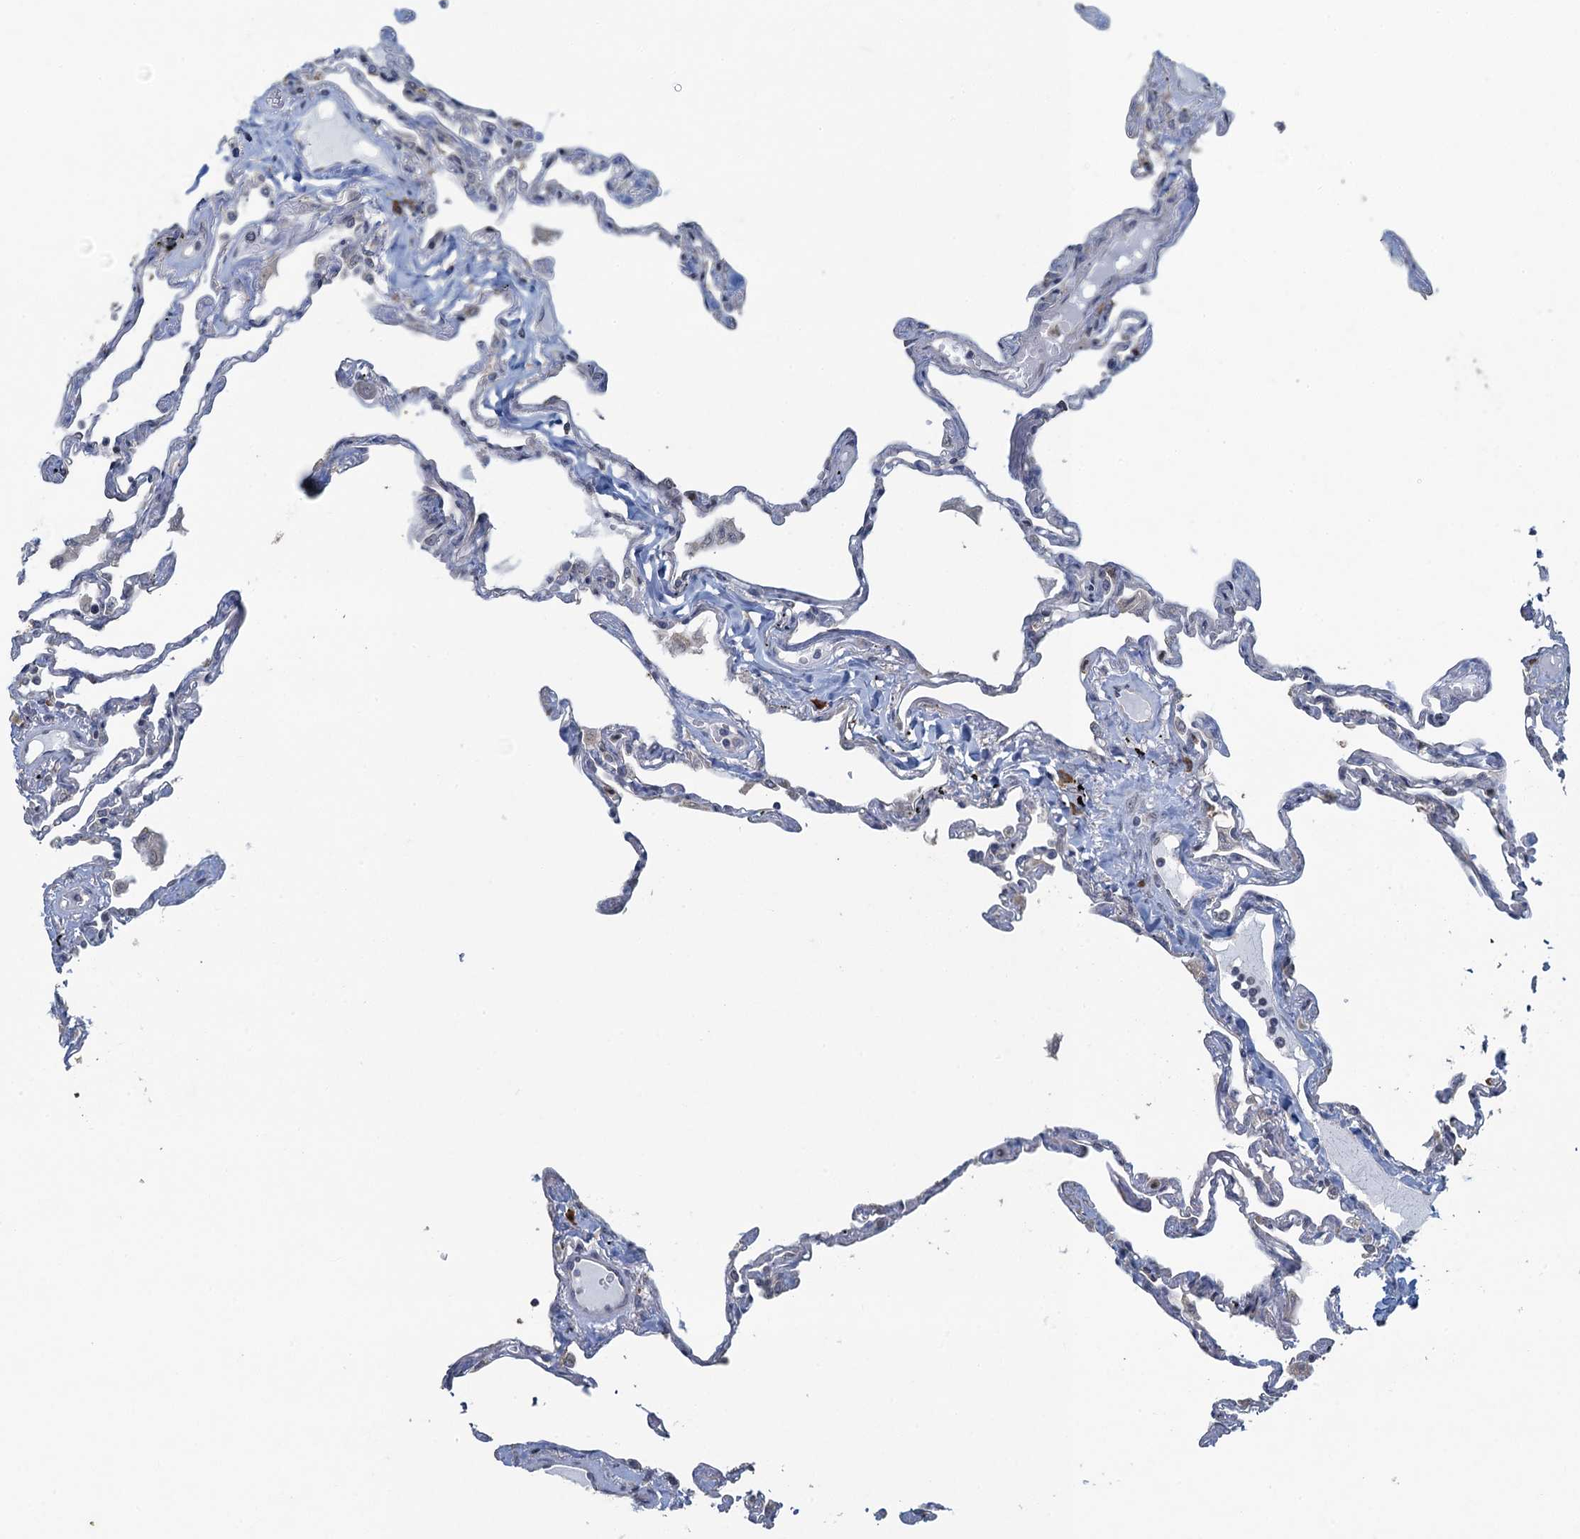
{"staining": {"intensity": "negative", "quantity": "none", "location": "none"}, "tissue": "lung", "cell_type": "Alveolar cells", "image_type": "normal", "snomed": [{"axis": "morphology", "description": "Normal tissue, NOS"}, {"axis": "topography", "description": "Lung"}], "caption": "IHC micrograph of normal lung stained for a protein (brown), which exhibits no expression in alveolar cells. Brightfield microscopy of immunohistochemistry stained with DAB (brown) and hematoxylin (blue), captured at high magnification.", "gene": "TEX35", "patient": {"sex": "female", "age": 67}}